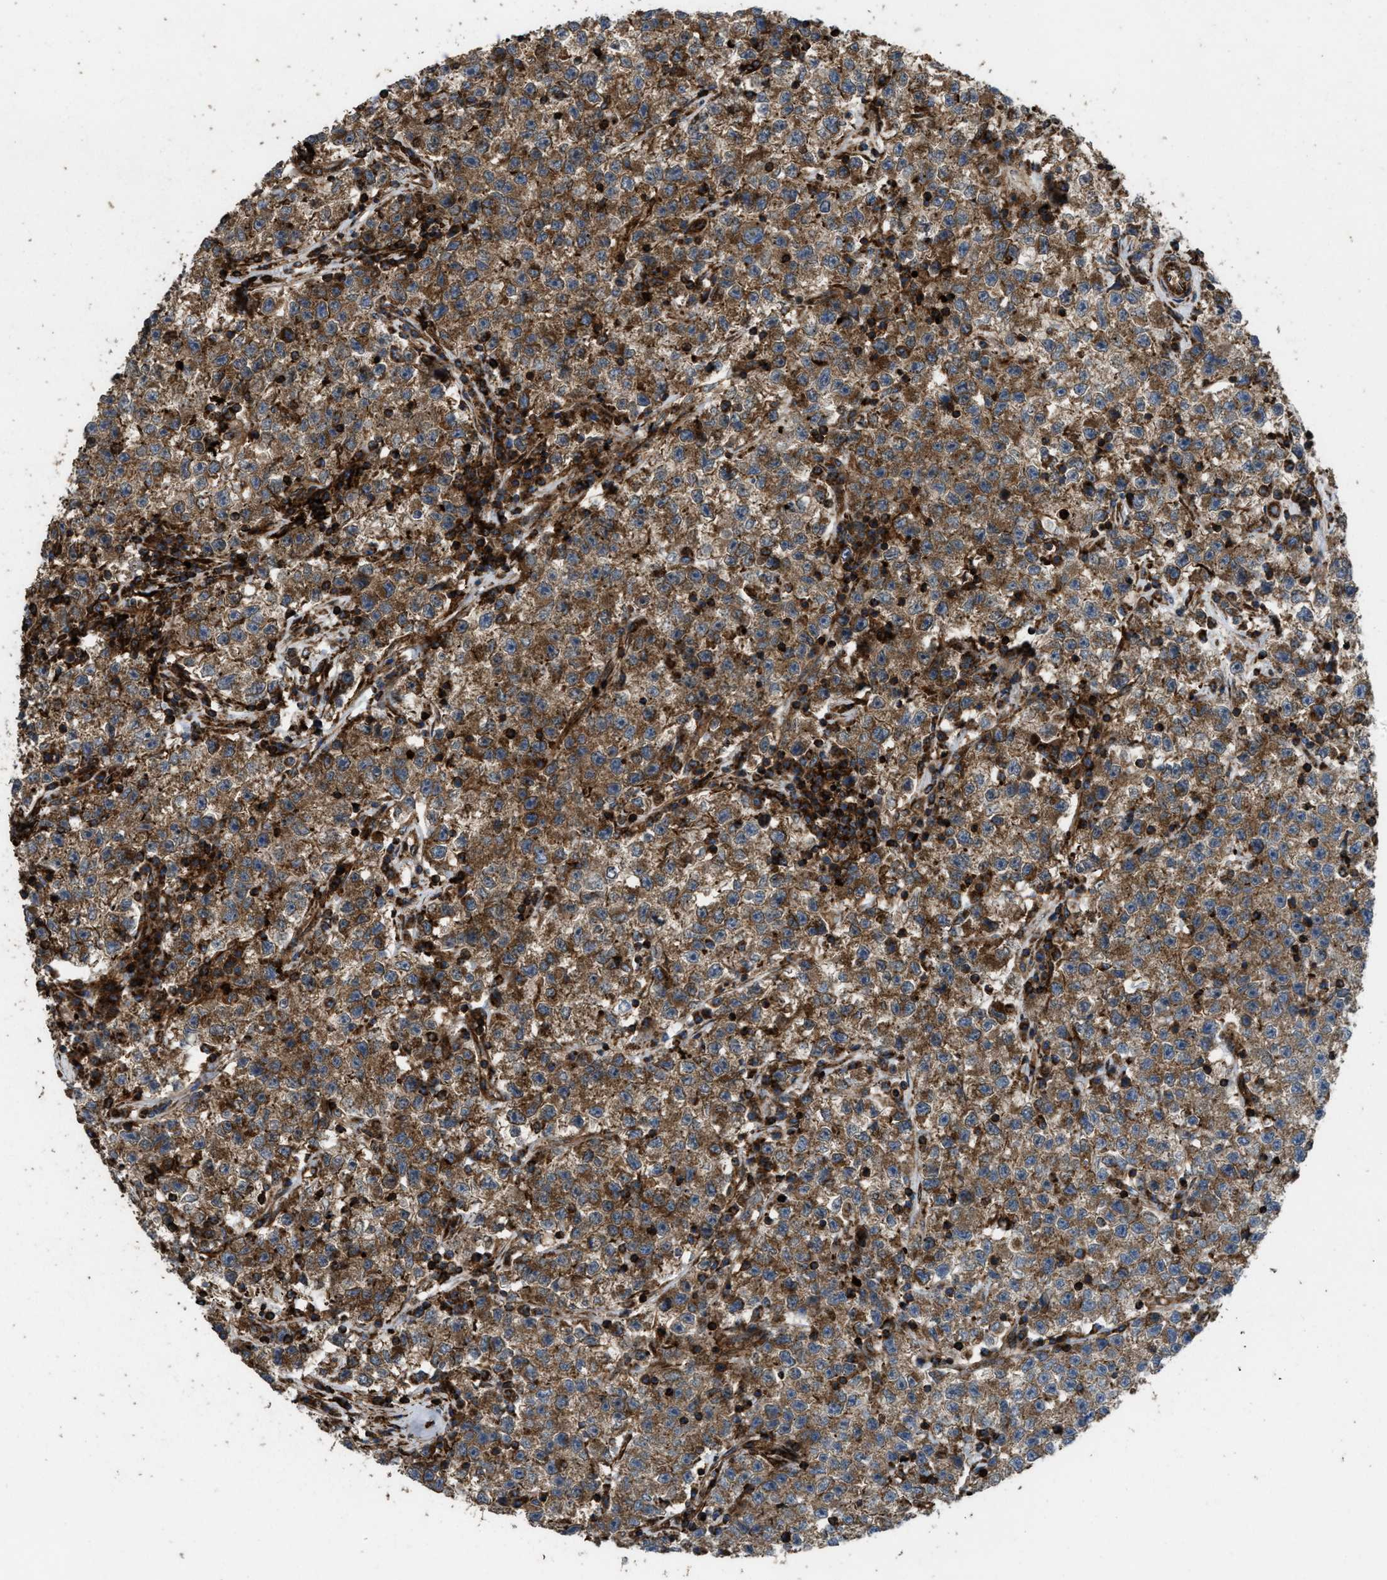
{"staining": {"intensity": "strong", "quantity": ">75%", "location": "cytoplasmic/membranous"}, "tissue": "testis cancer", "cell_type": "Tumor cells", "image_type": "cancer", "snomed": [{"axis": "morphology", "description": "Seminoma, NOS"}, {"axis": "topography", "description": "Testis"}], "caption": "Strong cytoplasmic/membranous positivity for a protein is identified in about >75% of tumor cells of testis cancer using immunohistochemistry (IHC).", "gene": "EGLN1", "patient": {"sex": "male", "age": 22}}